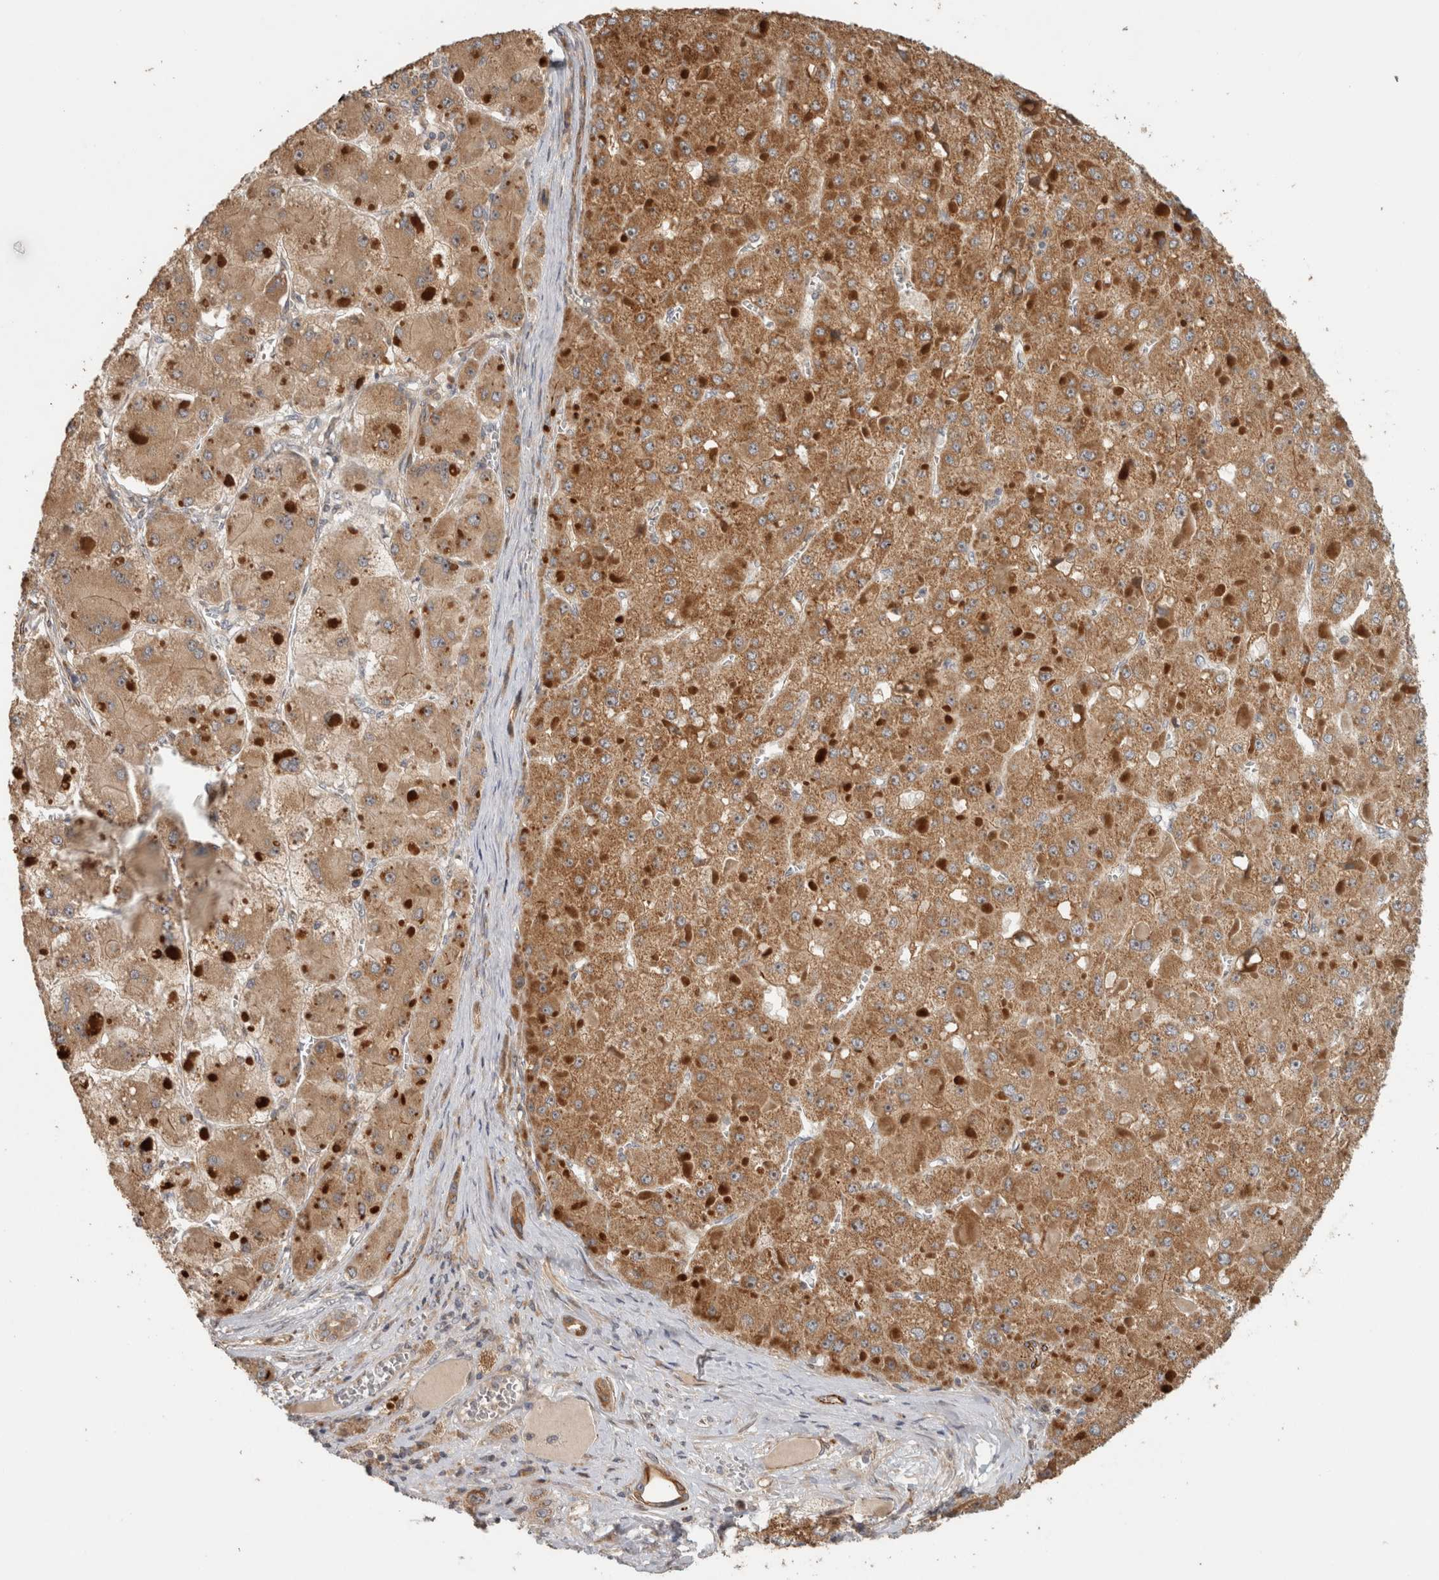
{"staining": {"intensity": "moderate", "quantity": ">75%", "location": "cytoplasmic/membranous"}, "tissue": "liver cancer", "cell_type": "Tumor cells", "image_type": "cancer", "snomed": [{"axis": "morphology", "description": "Carcinoma, Hepatocellular, NOS"}, {"axis": "topography", "description": "Liver"}], "caption": "Liver cancer stained for a protein (brown) demonstrates moderate cytoplasmic/membranous positive positivity in approximately >75% of tumor cells.", "gene": "SIPA1L2", "patient": {"sex": "female", "age": 73}}